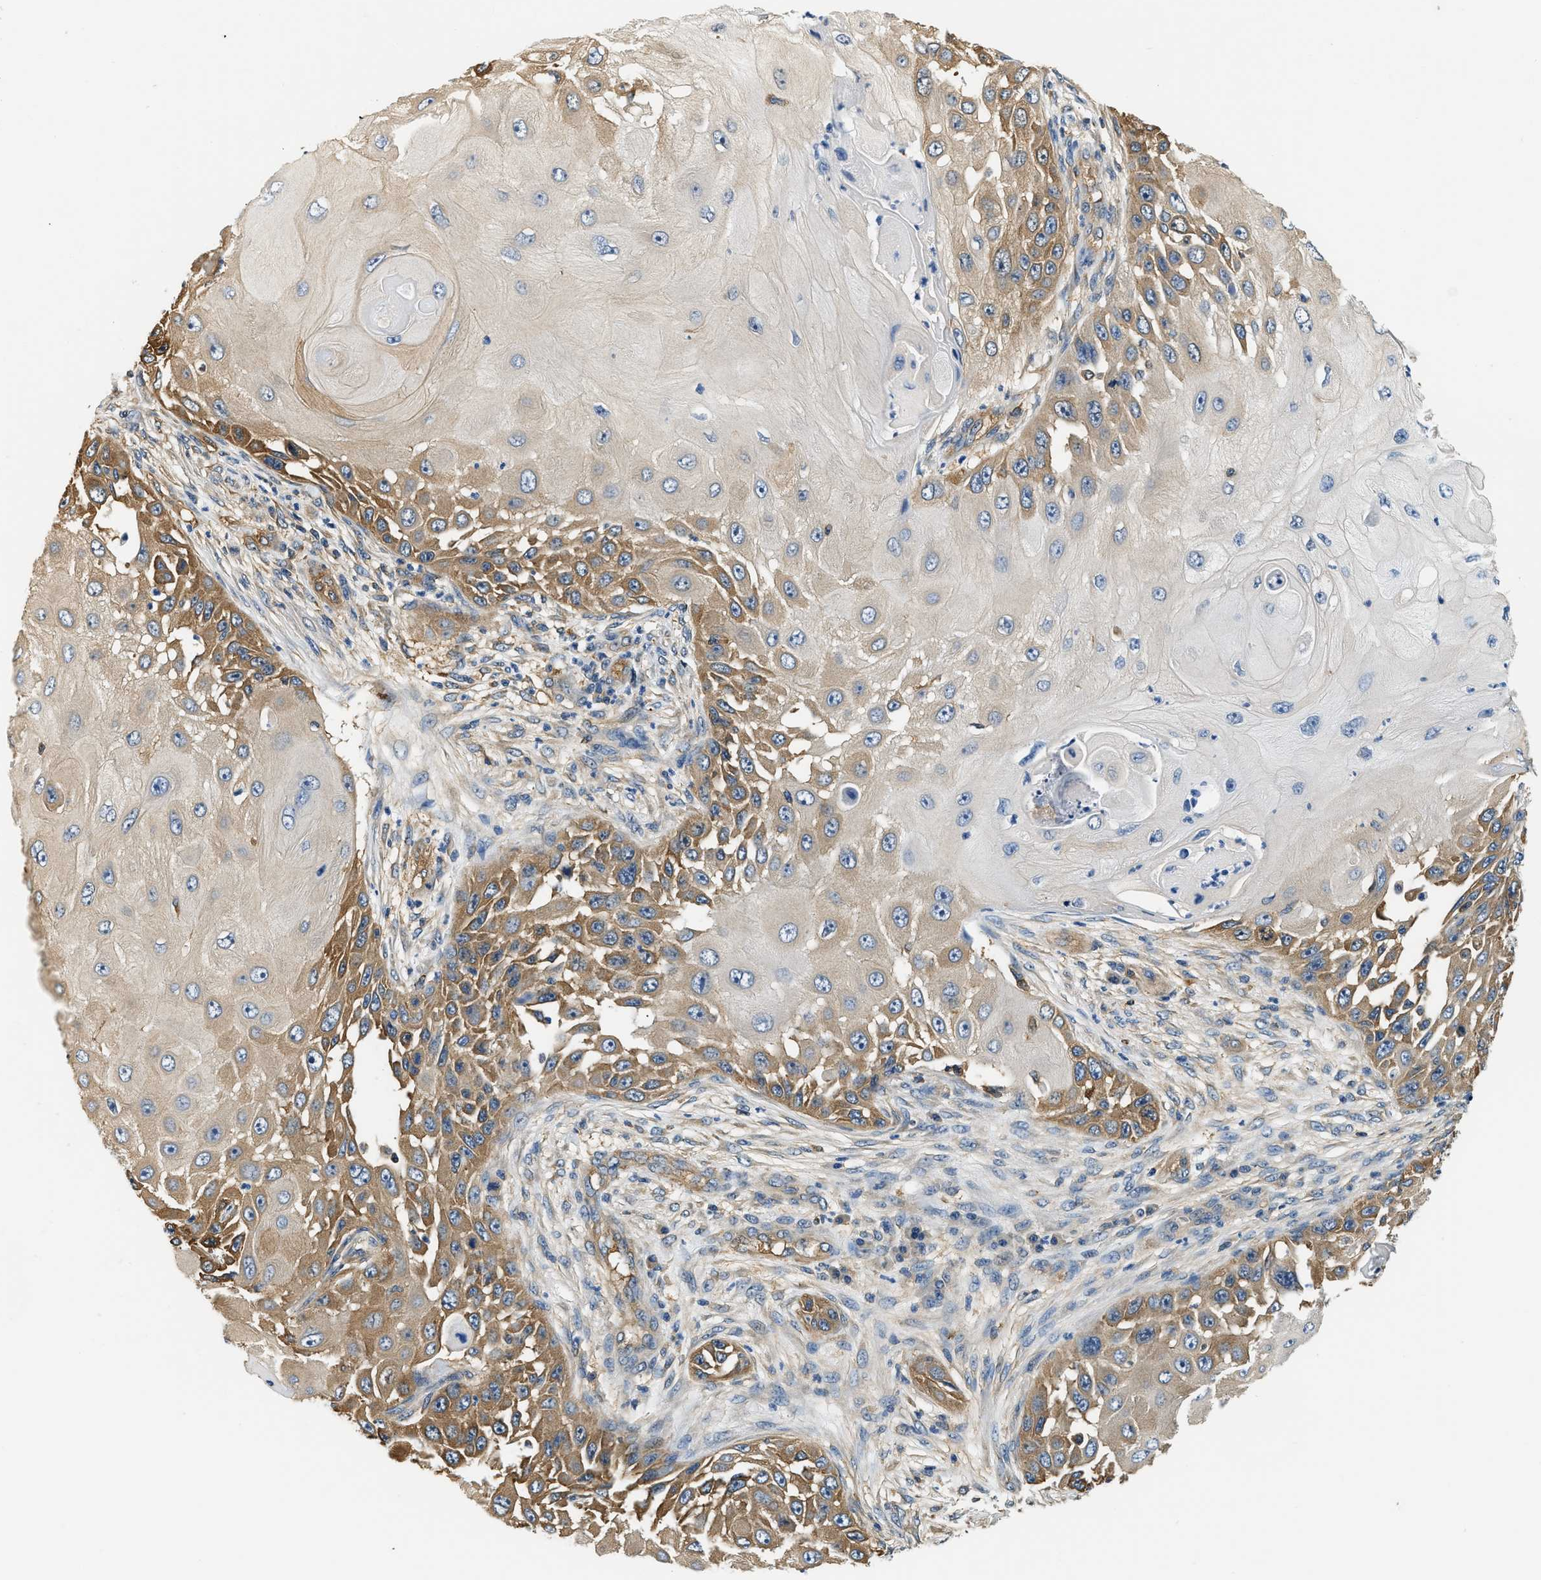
{"staining": {"intensity": "moderate", "quantity": "25%-75%", "location": "cytoplasmic/membranous"}, "tissue": "skin cancer", "cell_type": "Tumor cells", "image_type": "cancer", "snomed": [{"axis": "morphology", "description": "Squamous cell carcinoma, NOS"}, {"axis": "topography", "description": "Skin"}], "caption": "Squamous cell carcinoma (skin) stained for a protein (brown) reveals moderate cytoplasmic/membranous positive positivity in approximately 25%-75% of tumor cells.", "gene": "PPP2R1B", "patient": {"sex": "female", "age": 44}}